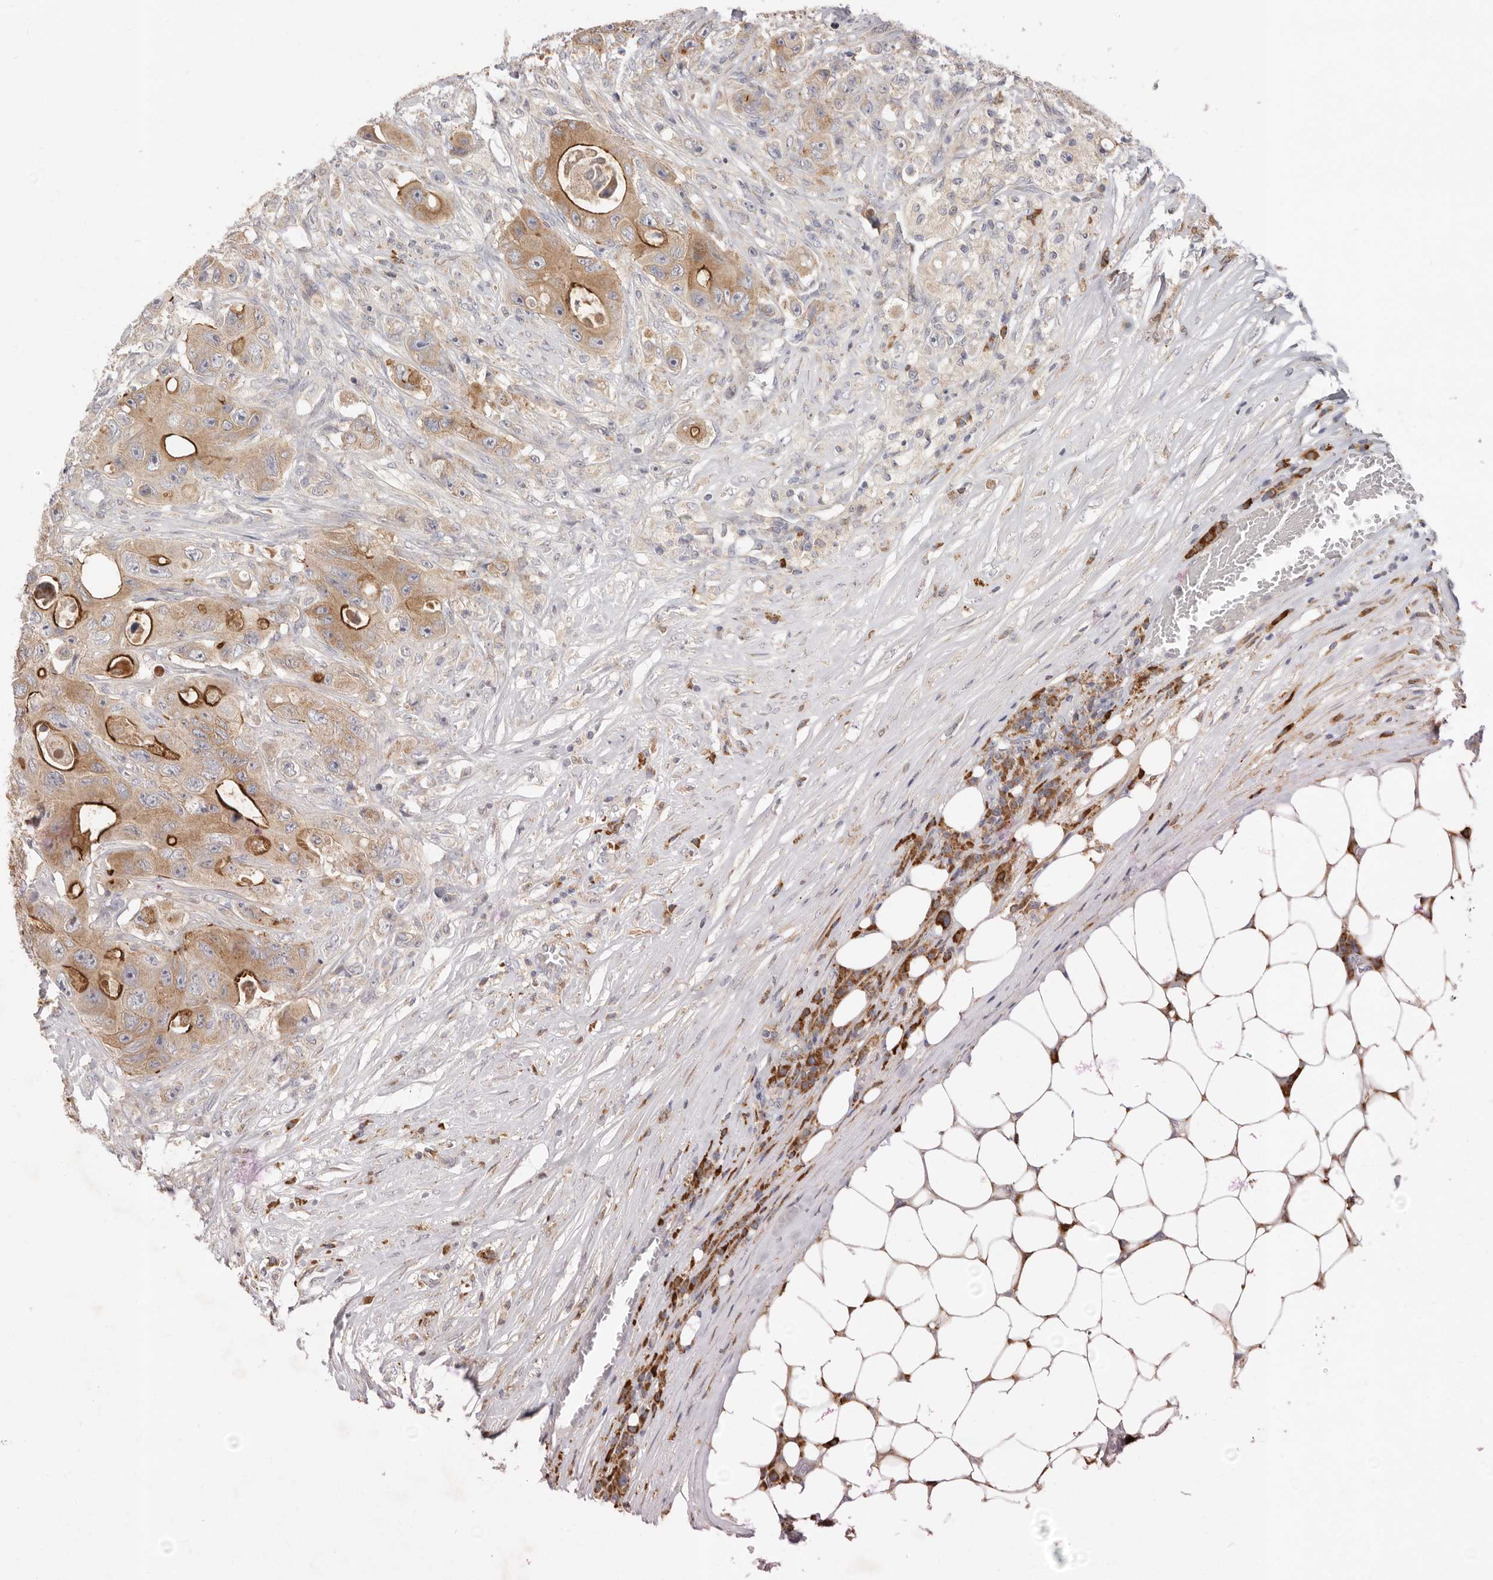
{"staining": {"intensity": "moderate", "quantity": ">75%", "location": "cytoplasmic/membranous"}, "tissue": "colorectal cancer", "cell_type": "Tumor cells", "image_type": "cancer", "snomed": [{"axis": "morphology", "description": "Adenocarcinoma, NOS"}, {"axis": "topography", "description": "Colon"}], "caption": "DAB (3,3'-diaminobenzidine) immunohistochemical staining of human colorectal cancer (adenocarcinoma) exhibits moderate cytoplasmic/membranous protein expression in approximately >75% of tumor cells.", "gene": "USH1C", "patient": {"sex": "female", "age": 46}}